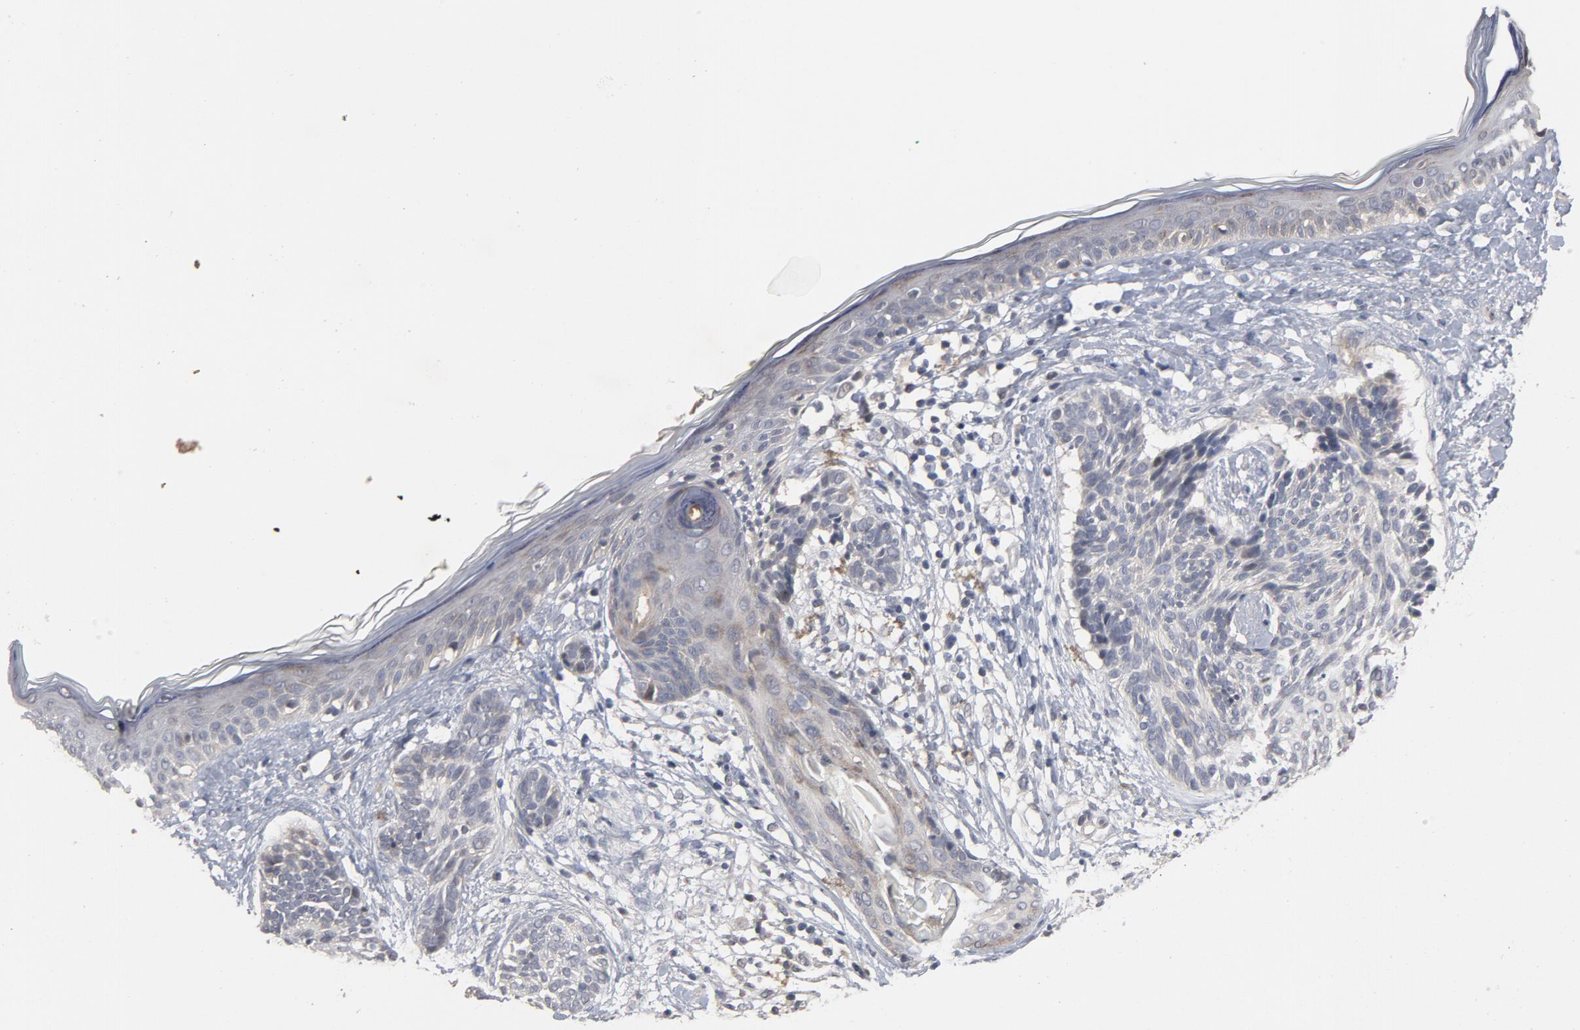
{"staining": {"intensity": "weak", "quantity": "<25%", "location": "cytoplasmic/membranous"}, "tissue": "skin cancer", "cell_type": "Tumor cells", "image_type": "cancer", "snomed": [{"axis": "morphology", "description": "Normal tissue, NOS"}, {"axis": "morphology", "description": "Basal cell carcinoma"}, {"axis": "topography", "description": "Skin"}], "caption": "A high-resolution histopathology image shows IHC staining of skin cancer, which exhibits no significant expression in tumor cells. (Brightfield microscopy of DAB IHC at high magnification).", "gene": "PPP1R1B", "patient": {"sex": "male", "age": 63}}